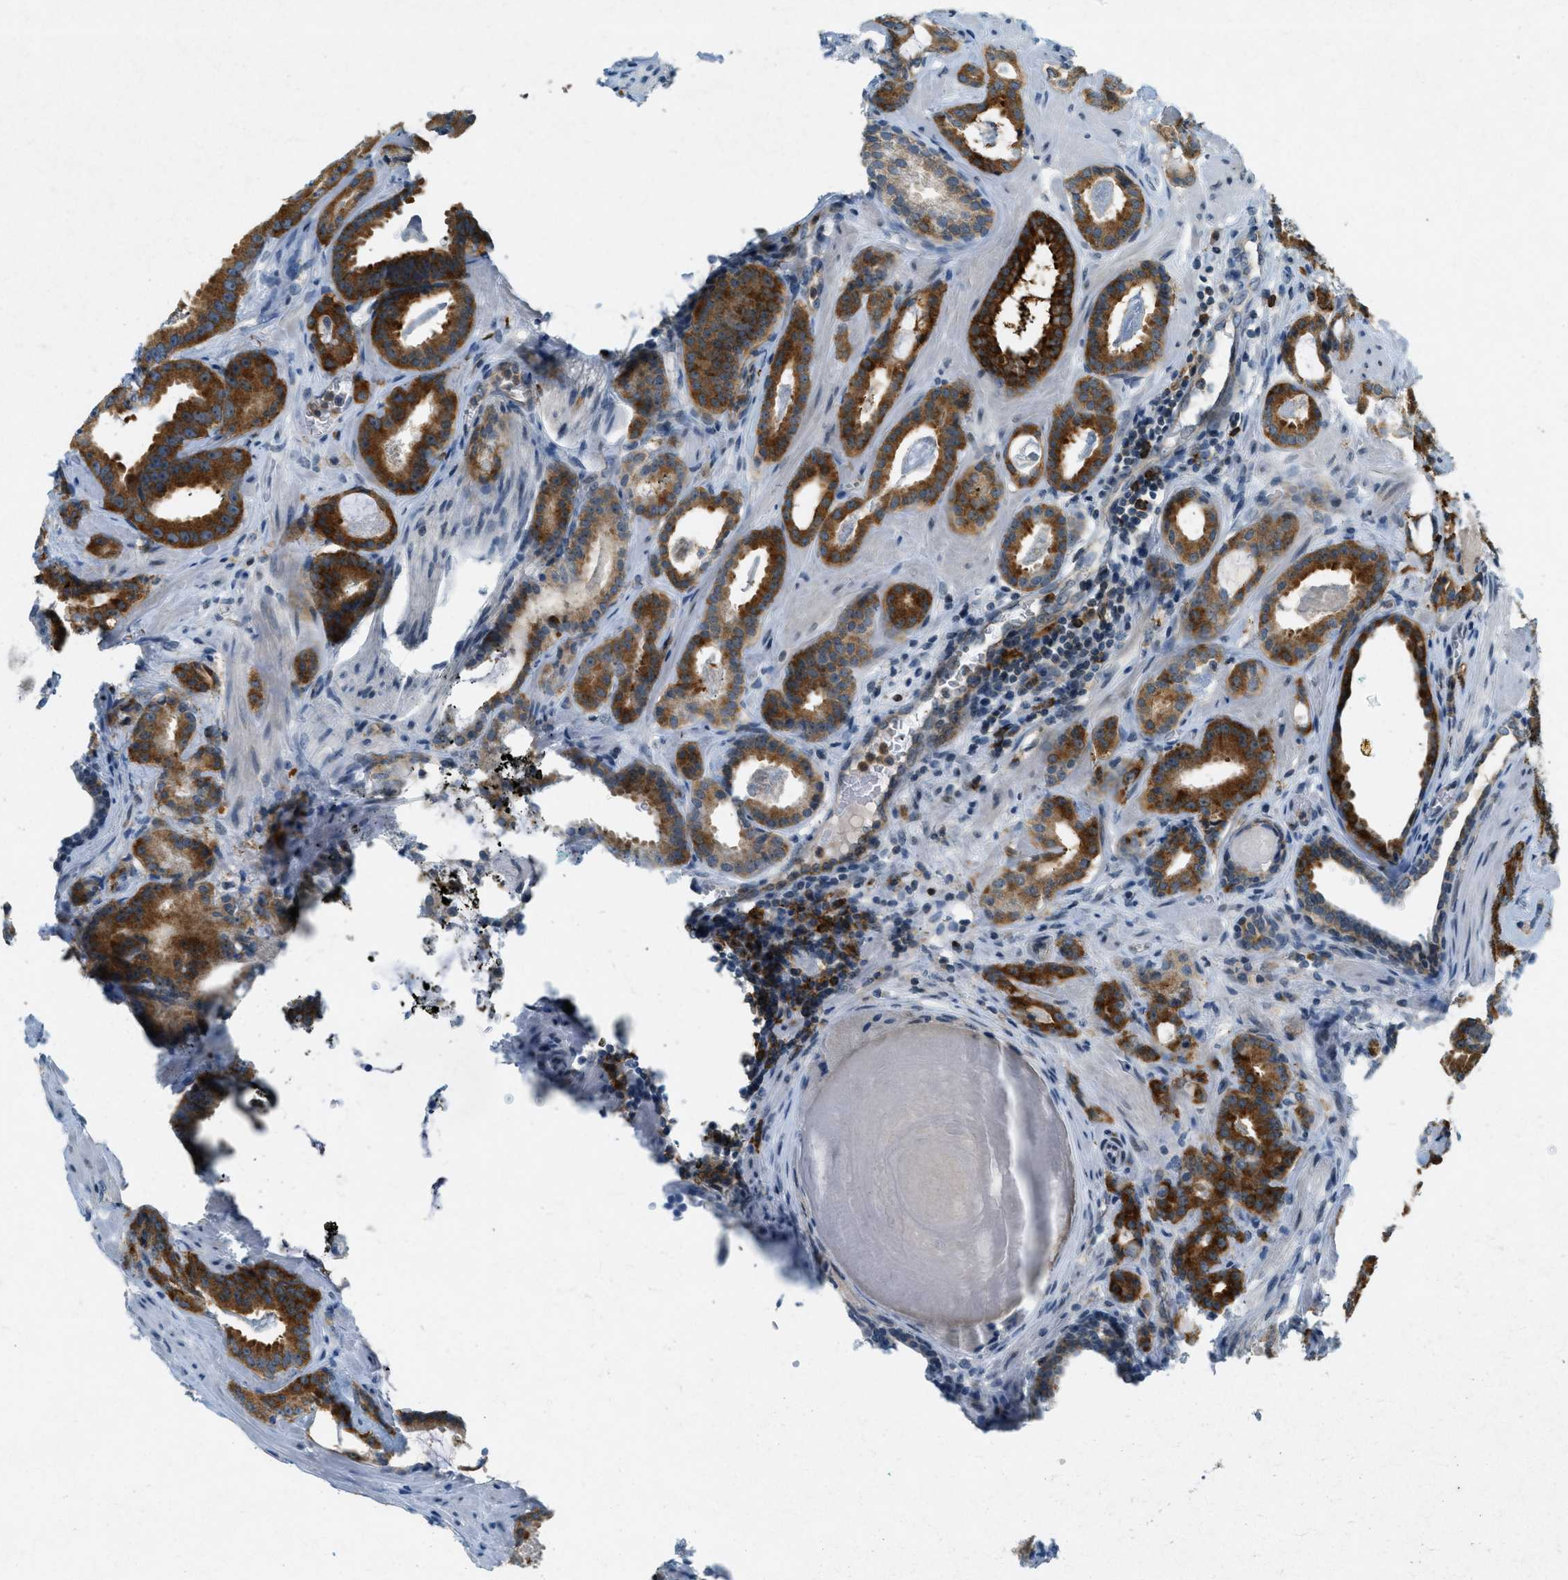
{"staining": {"intensity": "strong", "quantity": ">75%", "location": "cytoplasmic/membranous"}, "tissue": "prostate cancer", "cell_type": "Tumor cells", "image_type": "cancer", "snomed": [{"axis": "morphology", "description": "Adenocarcinoma, Low grade"}, {"axis": "topography", "description": "Prostate"}], "caption": "Prostate cancer stained with a brown dye displays strong cytoplasmic/membranous positive staining in approximately >75% of tumor cells.", "gene": "FYN", "patient": {"sex": "male", "age": 53}}